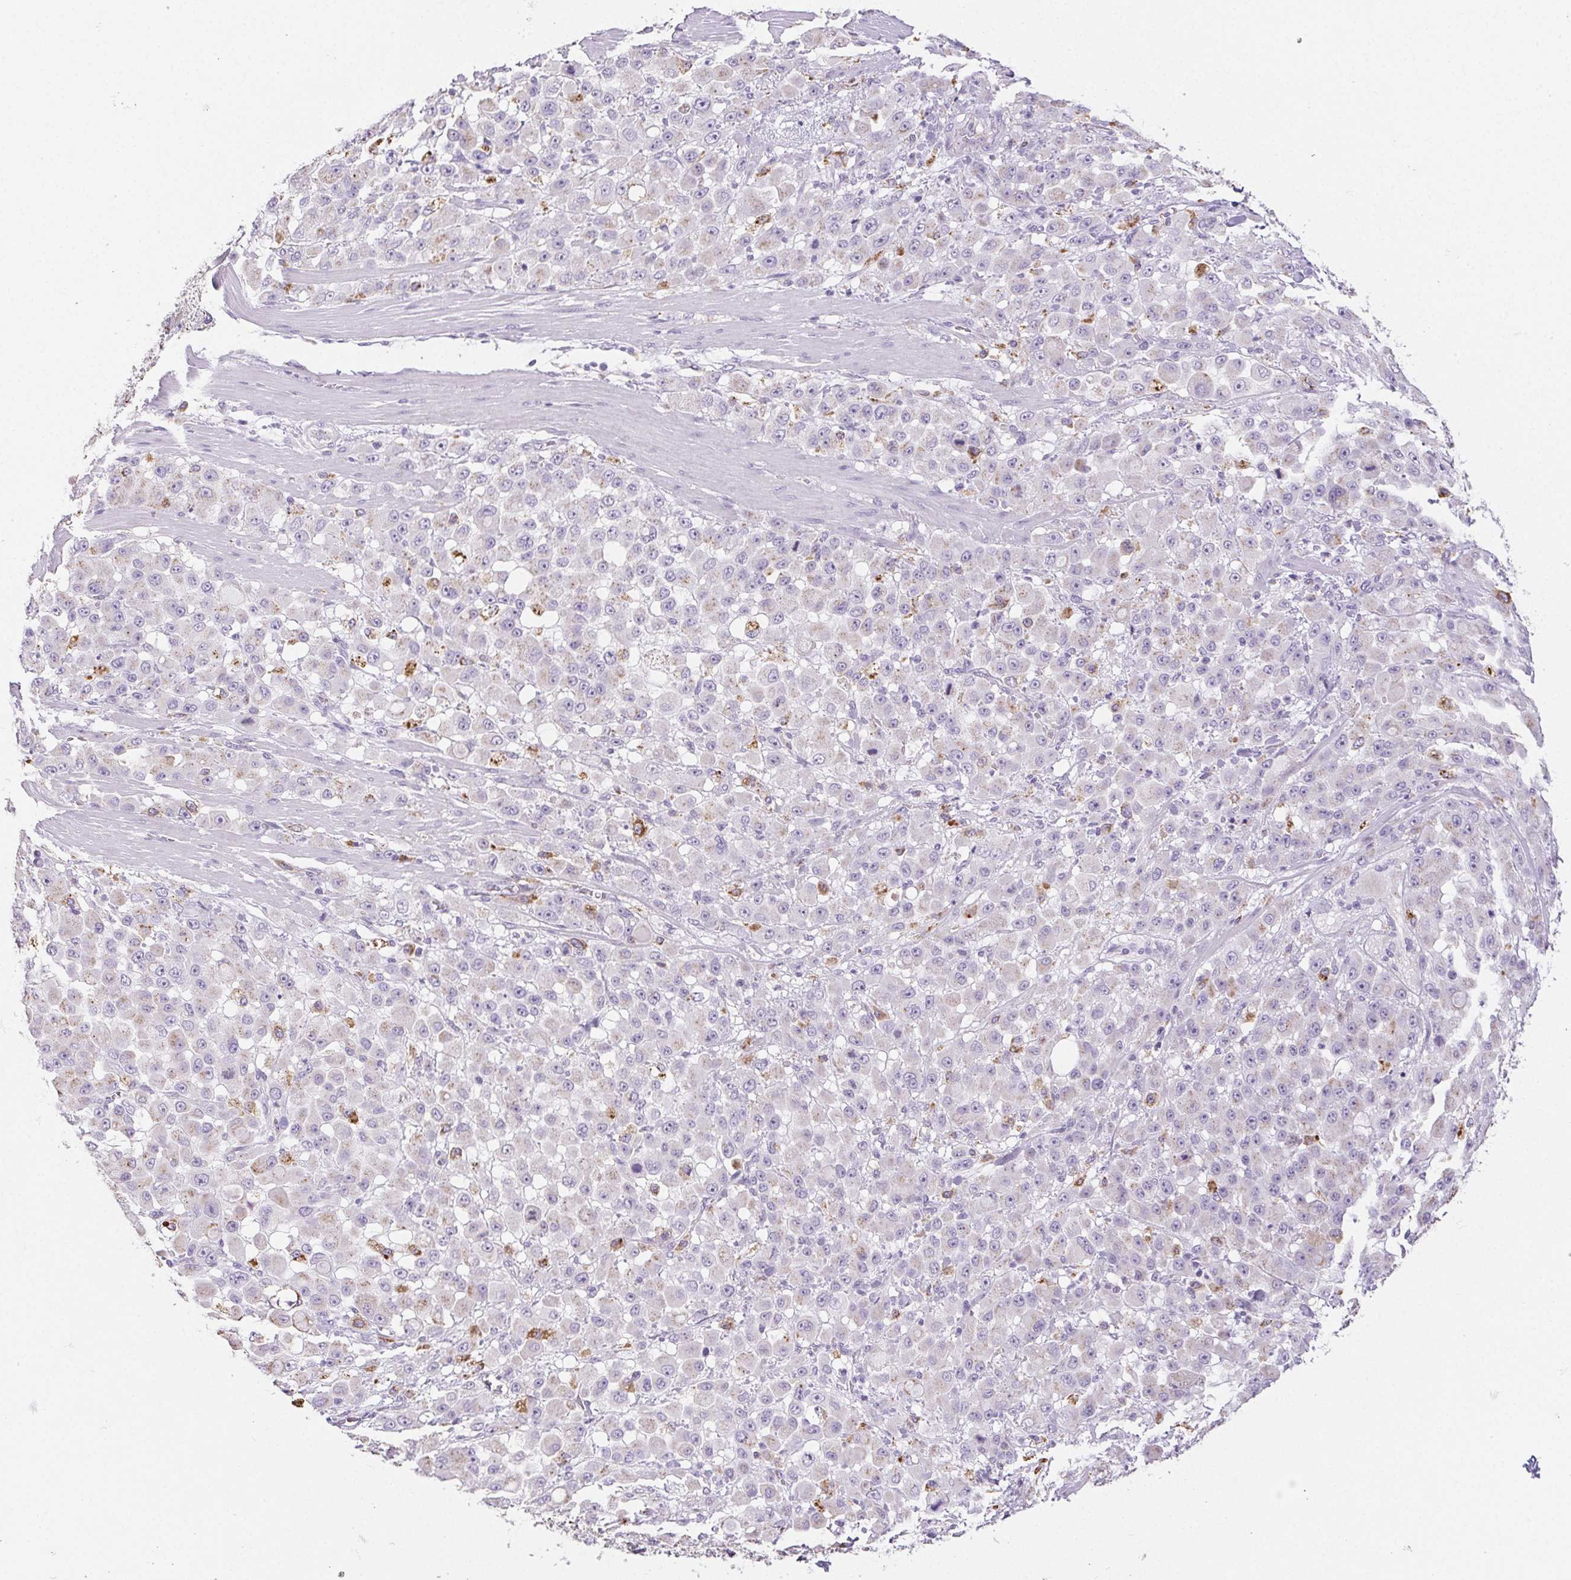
{"staining": {"intensity": "negative", "quantity": "none", "location": "none"}, "tissue": "stomach cancer", "cell_type": "Tumor cells", "image_type": "cancer", "snomed": [{"axis": "morphology", "description": "Adenocarcinoma, NOS"}, {"axis": "topography", "description": "Stomach"}], "caption": "This is a histopathology image of IHC staining of stomach cancer, which shows no positivity in tumor cells. (Stains: DAB immunohistochemistry (IHC) with hematoxylin counter stain, Microscopy: brightfield microscopy at high magnification).", "gene": "LIPA", "patient": {"sex": "female", "age": 76}}